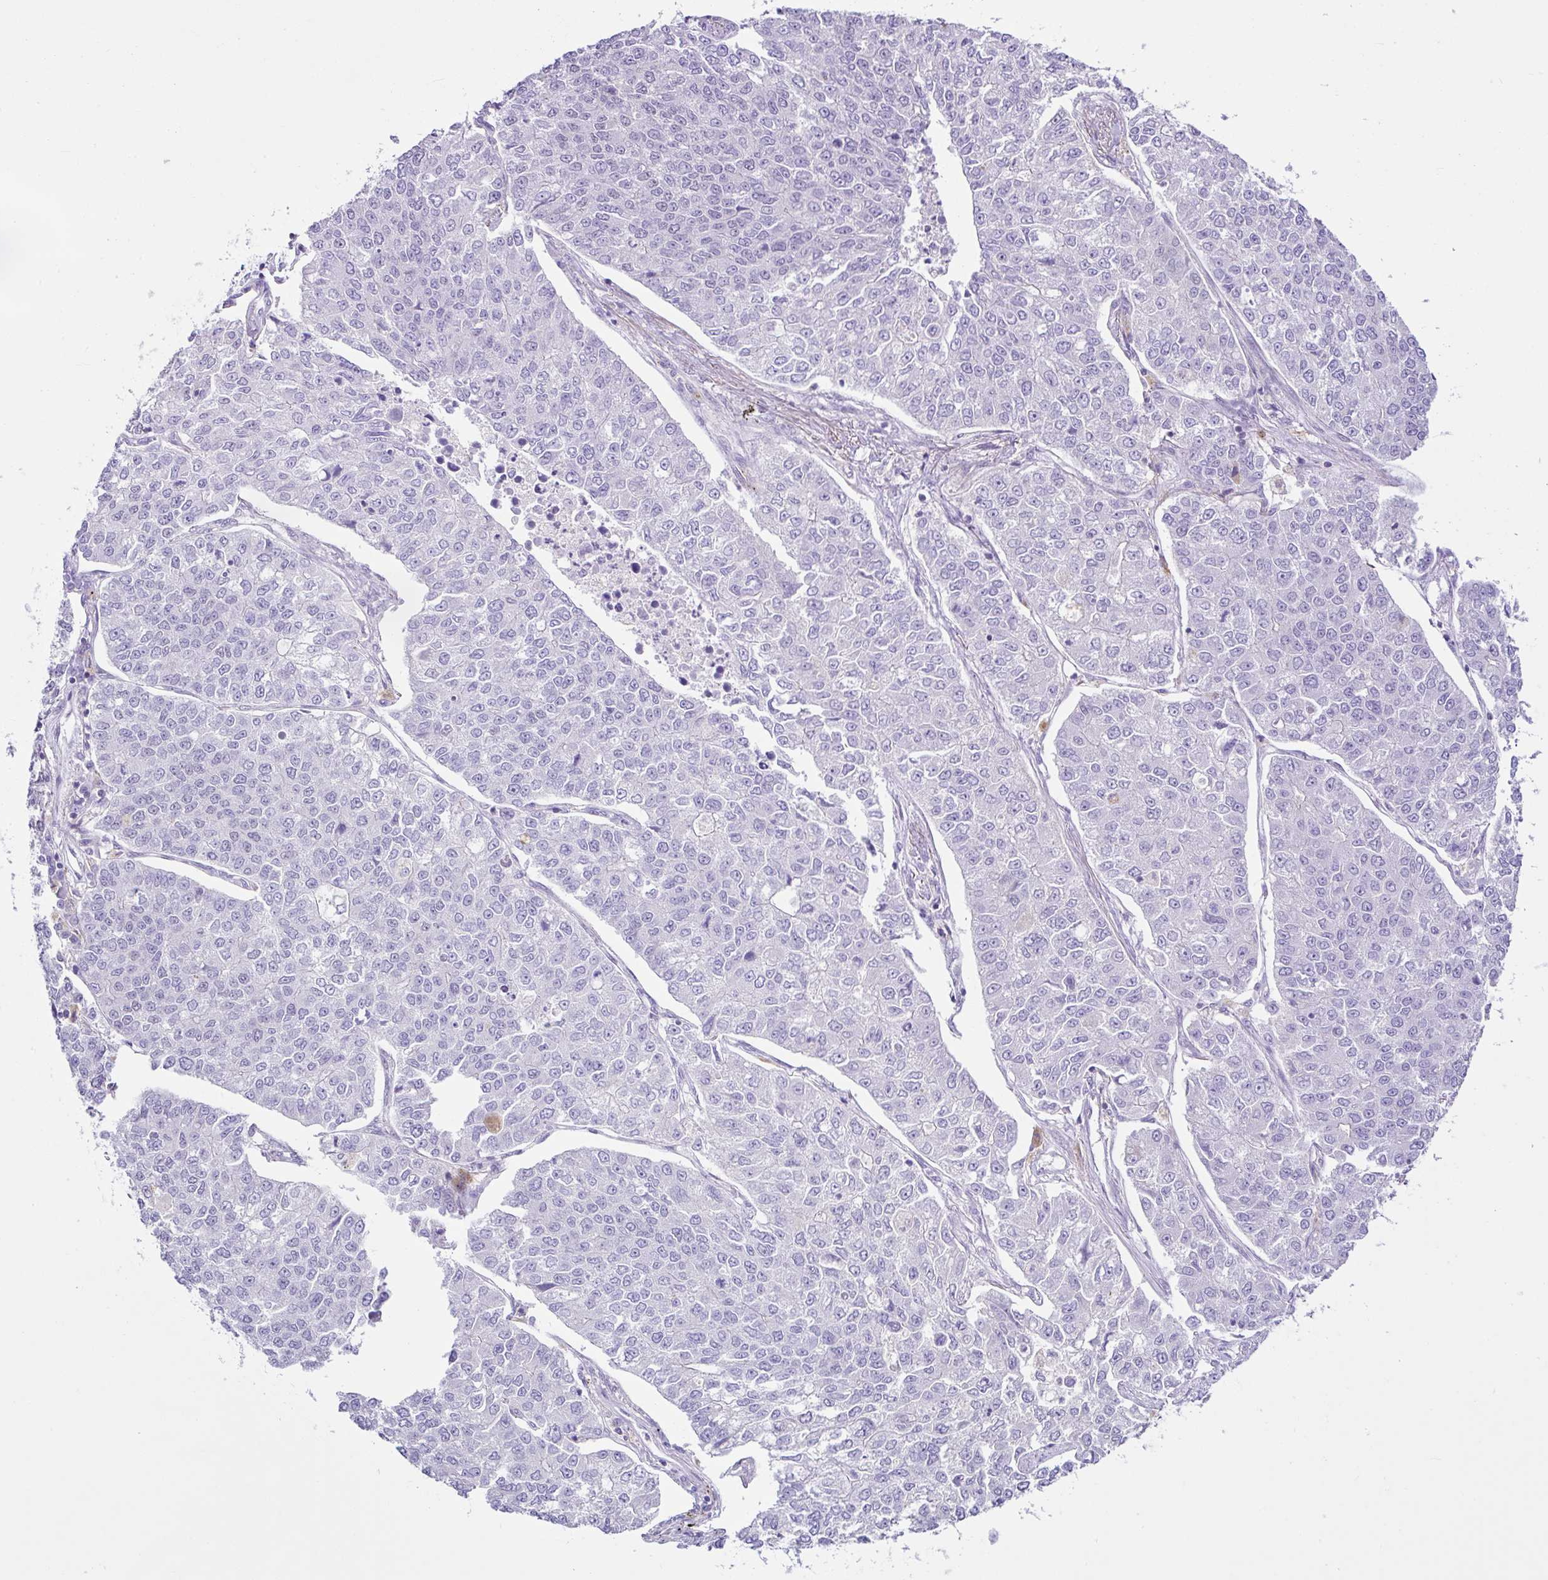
{"staining": {"intensity": "negative", "quantity": "none", "location": "none"}, "tissue": "lung cancer", "cell_type": "Tumor cells", "image_type": "cancer", "snomed": [{"axis": "morphology", "description": "Adenocarcinoma, NOS"}, {"axis": "topography", "description": "Lung"}], "caption": "Tumor cells show no significant protein expression in lung cancer (adenocarcinoma).", "gene": "D2HGDH", "patient": {"sex": "male", "age": 49}}